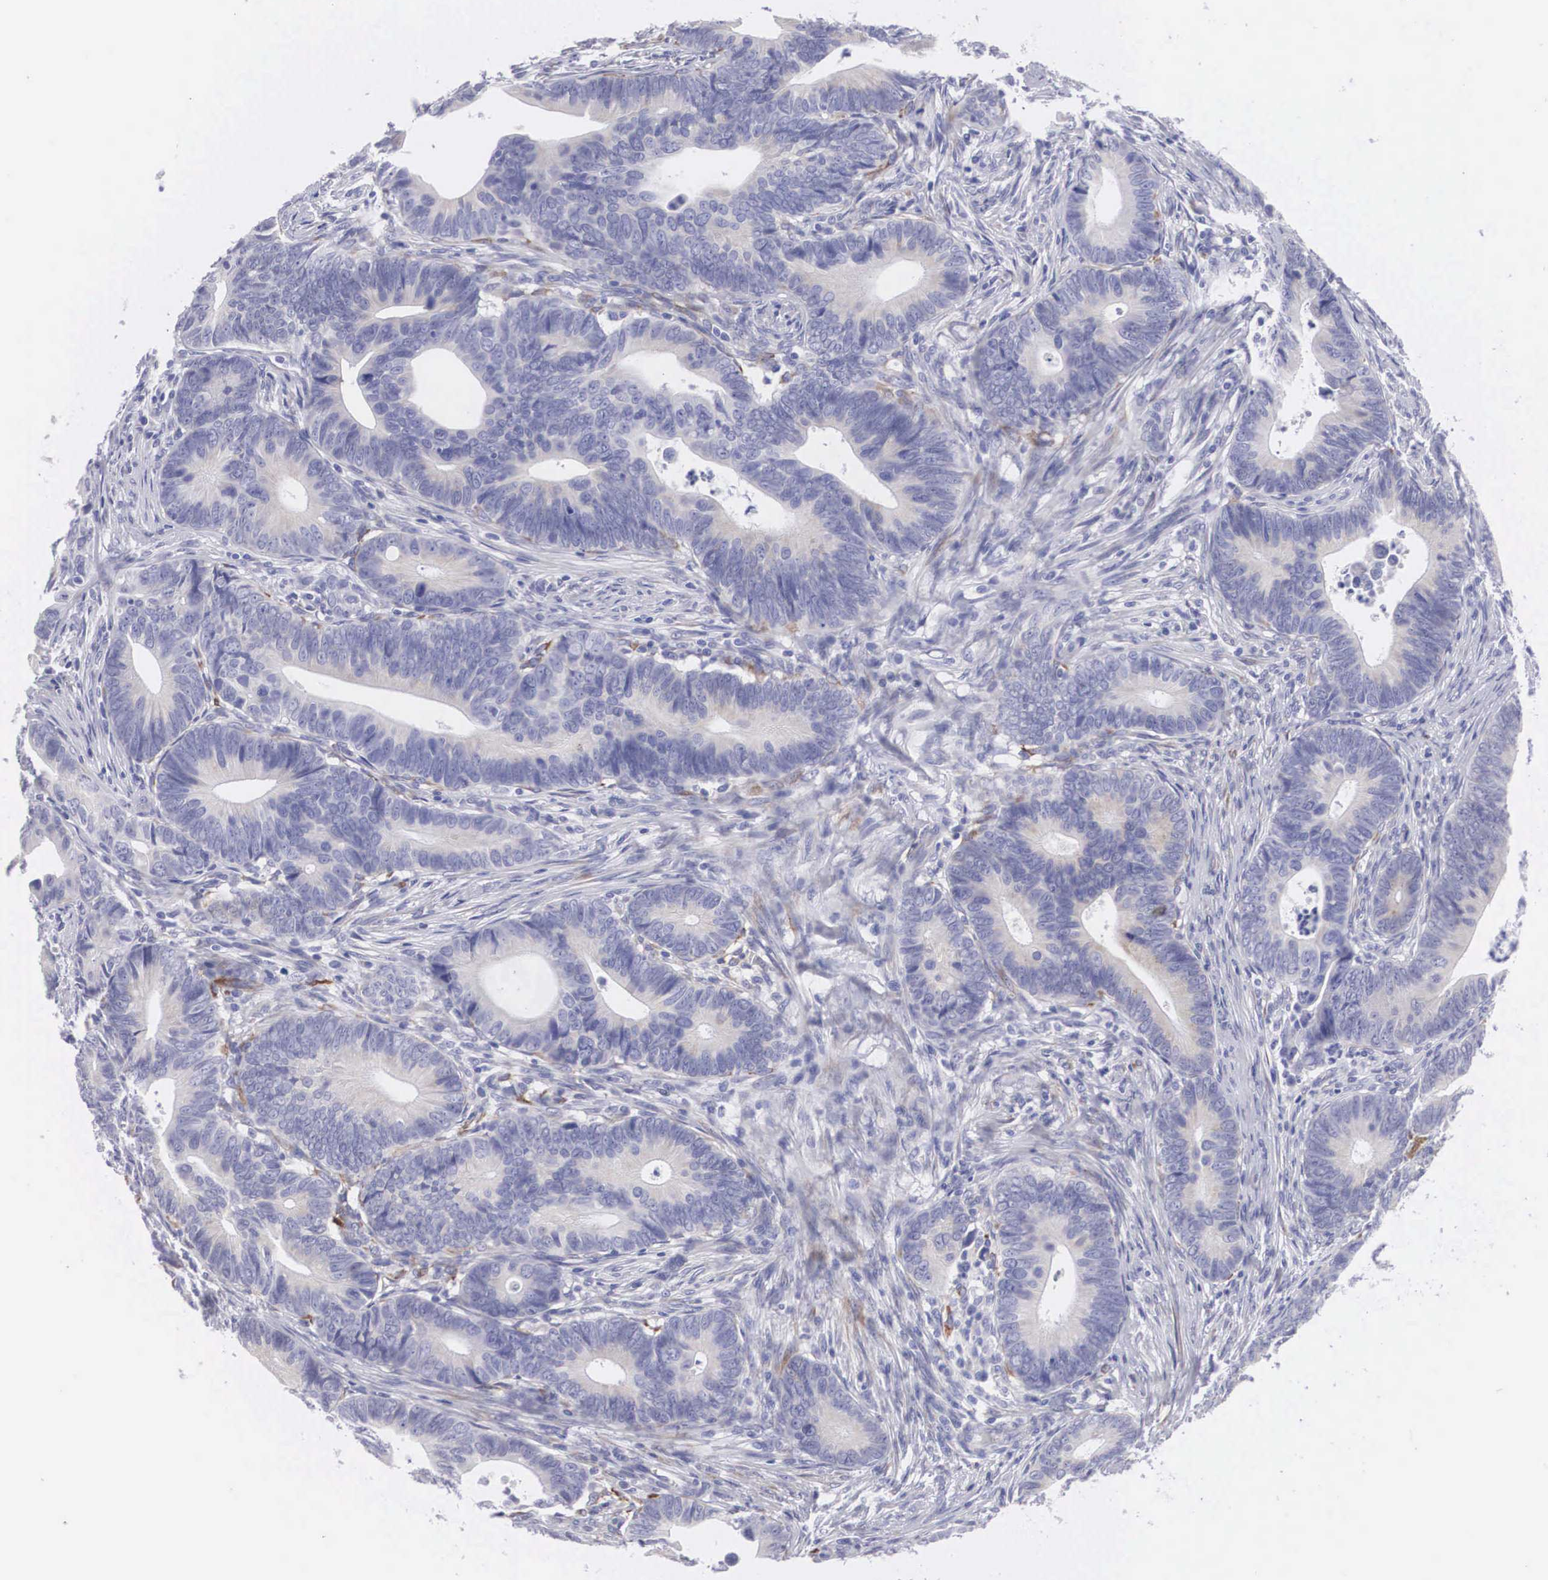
{"staining": {"intensity": "negative", "quantity": "none", "location": "none"}, "tissue": "colorectal cancer", "cell_type": "Tumor cells", "image_type": "cancer", "snomed": [{"axis": "morphology", "description": "Adenocarcinoma, NOS"}, {"axis": "topography", "description": "Colon"}], "caption": "An image of human colorectal cancer is negative for staining in tumor cells.", "gene": "ARMCX3", "patient": {"sex": "female", "age": 78}}